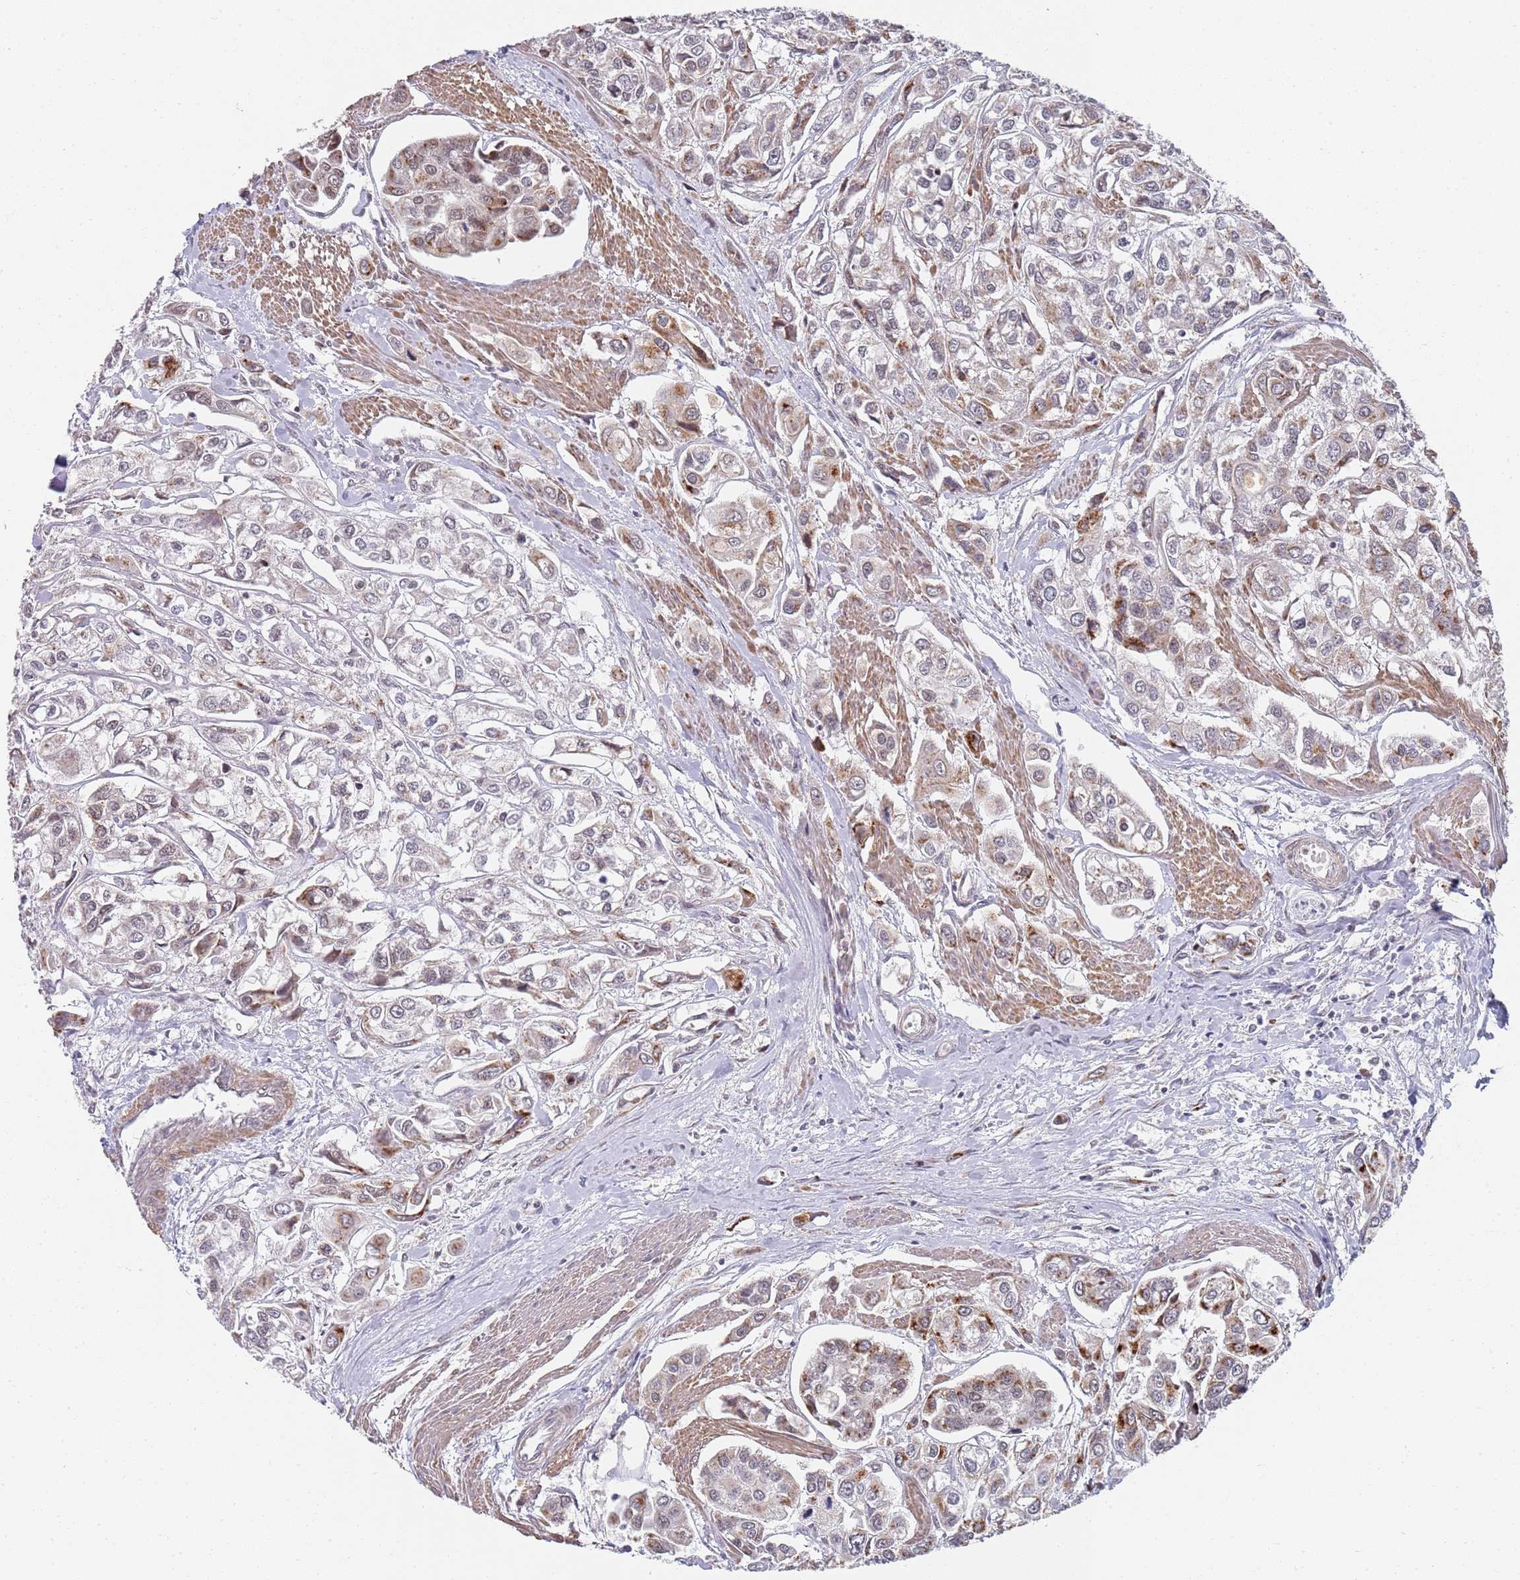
{"staining": {"intensity": "strong", "quantity": "25%-75%", "location": "cytoplasmic/membranous"}, "tissue": "urothelial cancer", "cell_type": "Tumor cells", "image_type": "cancer", "snomed": [{"axis": "morphology", "description": "Urothelial carcinoma, High grade"}, {"axis": "topography", "description": "Urinary bladder"}], "caption": "DAB (3,3'-diaminobenzidine) immunohistochemical staining of human urothelial carcinoma (high-grade) demonstrates strong cytoplasmic/membranous protein staining in approximately 25%-75% of tumor cells. (Stains: DAB in brown, nuclei in blue, Microscopy: brightfield microscopy at high magnification).", "gene": "B4GALT4", "patient": {"sex": "male", "age": 67}}